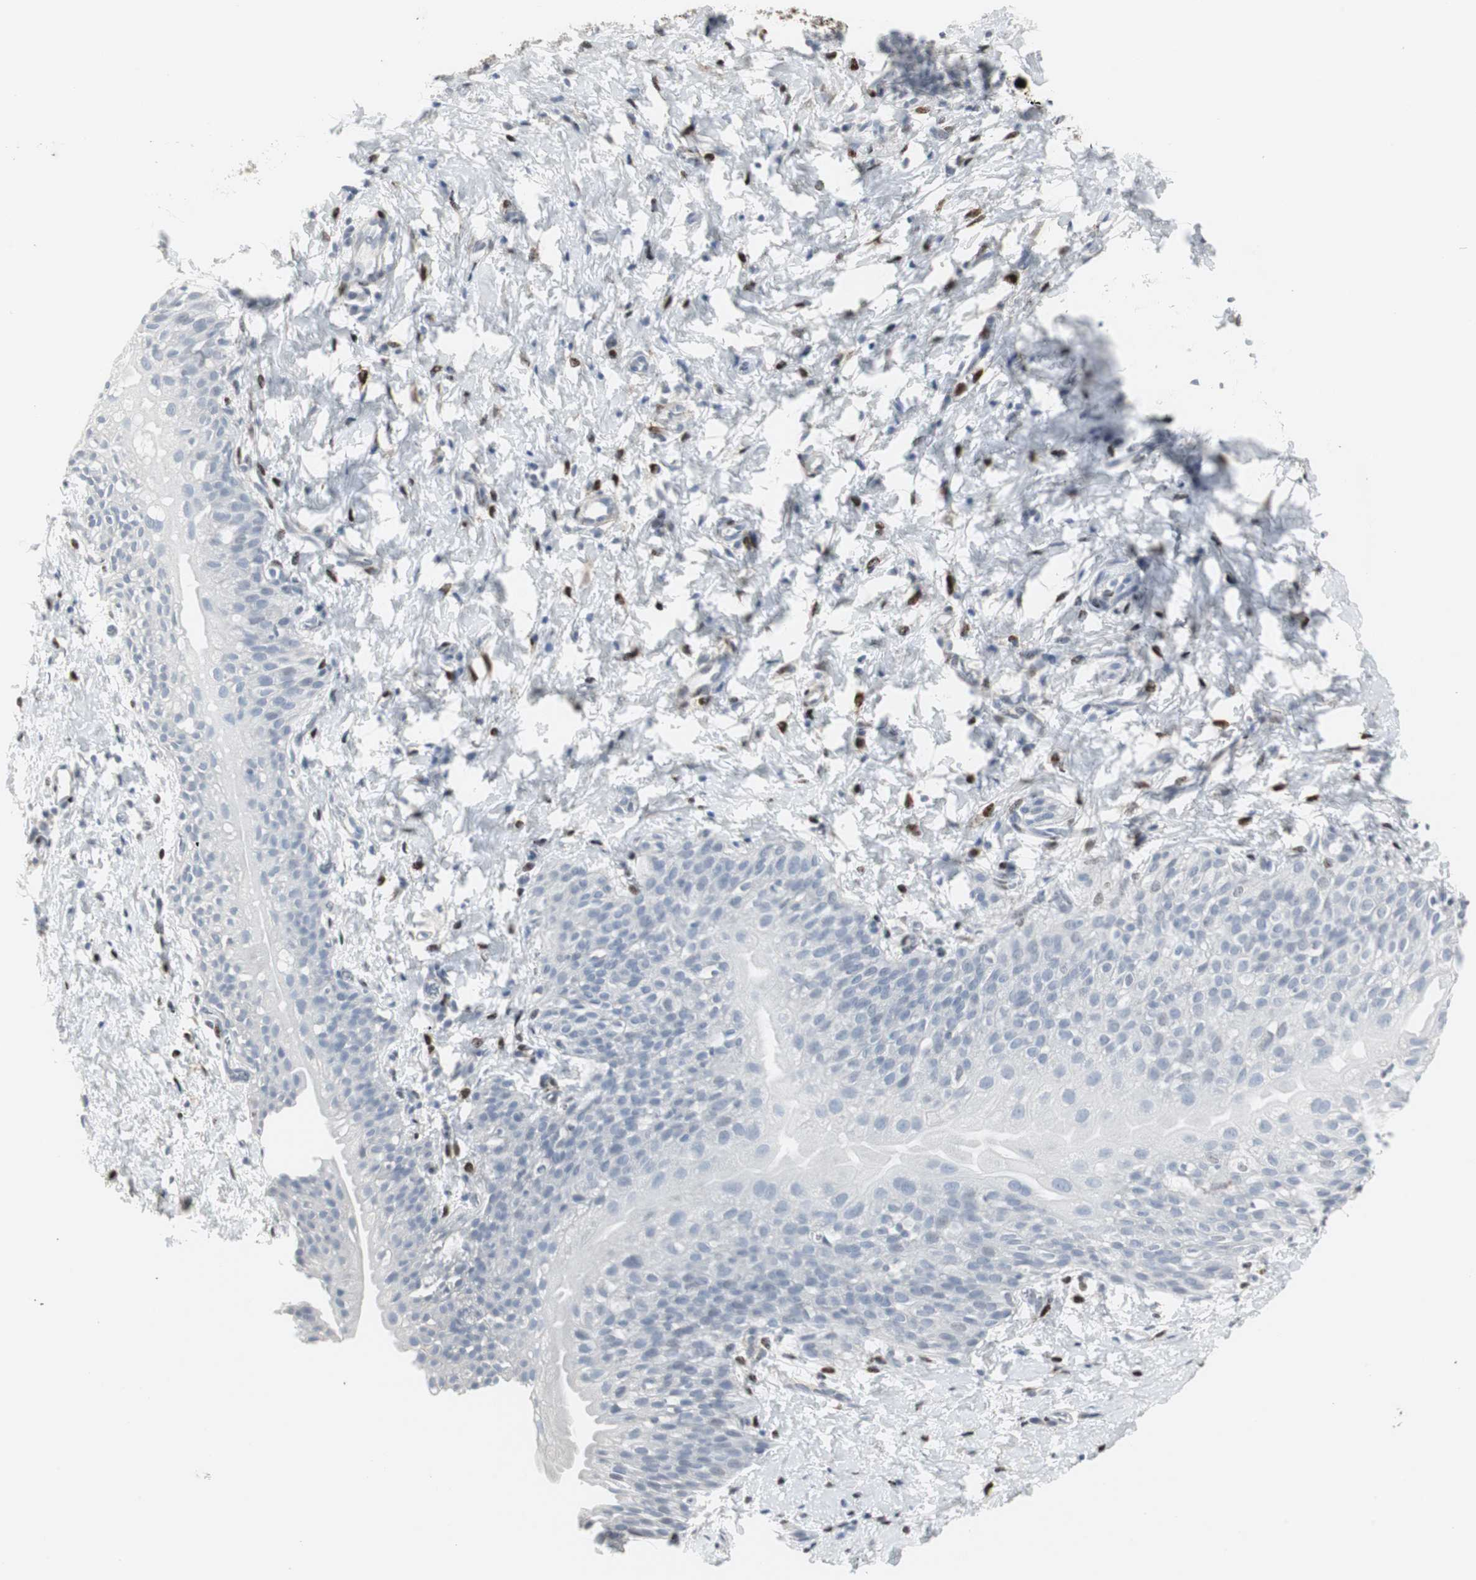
{"staining": {"intensity": "moderate", "quantity": "<25%", "location": "nuclear"}, "tissue": "smooth muscle", "cell_type": "Smooth muscle cells", "image_type": "normal", "snomed": [{"axis": "morphology", "description": "Normal tissue, NOS"}, {"axis": "topography", "description": "Smooth muscle"}], "caption": "Immunohistochemical staining of benign human smooth muscle reveals <25% levels of moderate nuclear protein positivity in about <25% of smooth muscle cells. (DAB (3,3'-diaminobenzidine) = brown stain, brightfield microscopy at high magnification).", "gene": "PPP1R14A", "patient": {"sex": "male", "age": 16}}